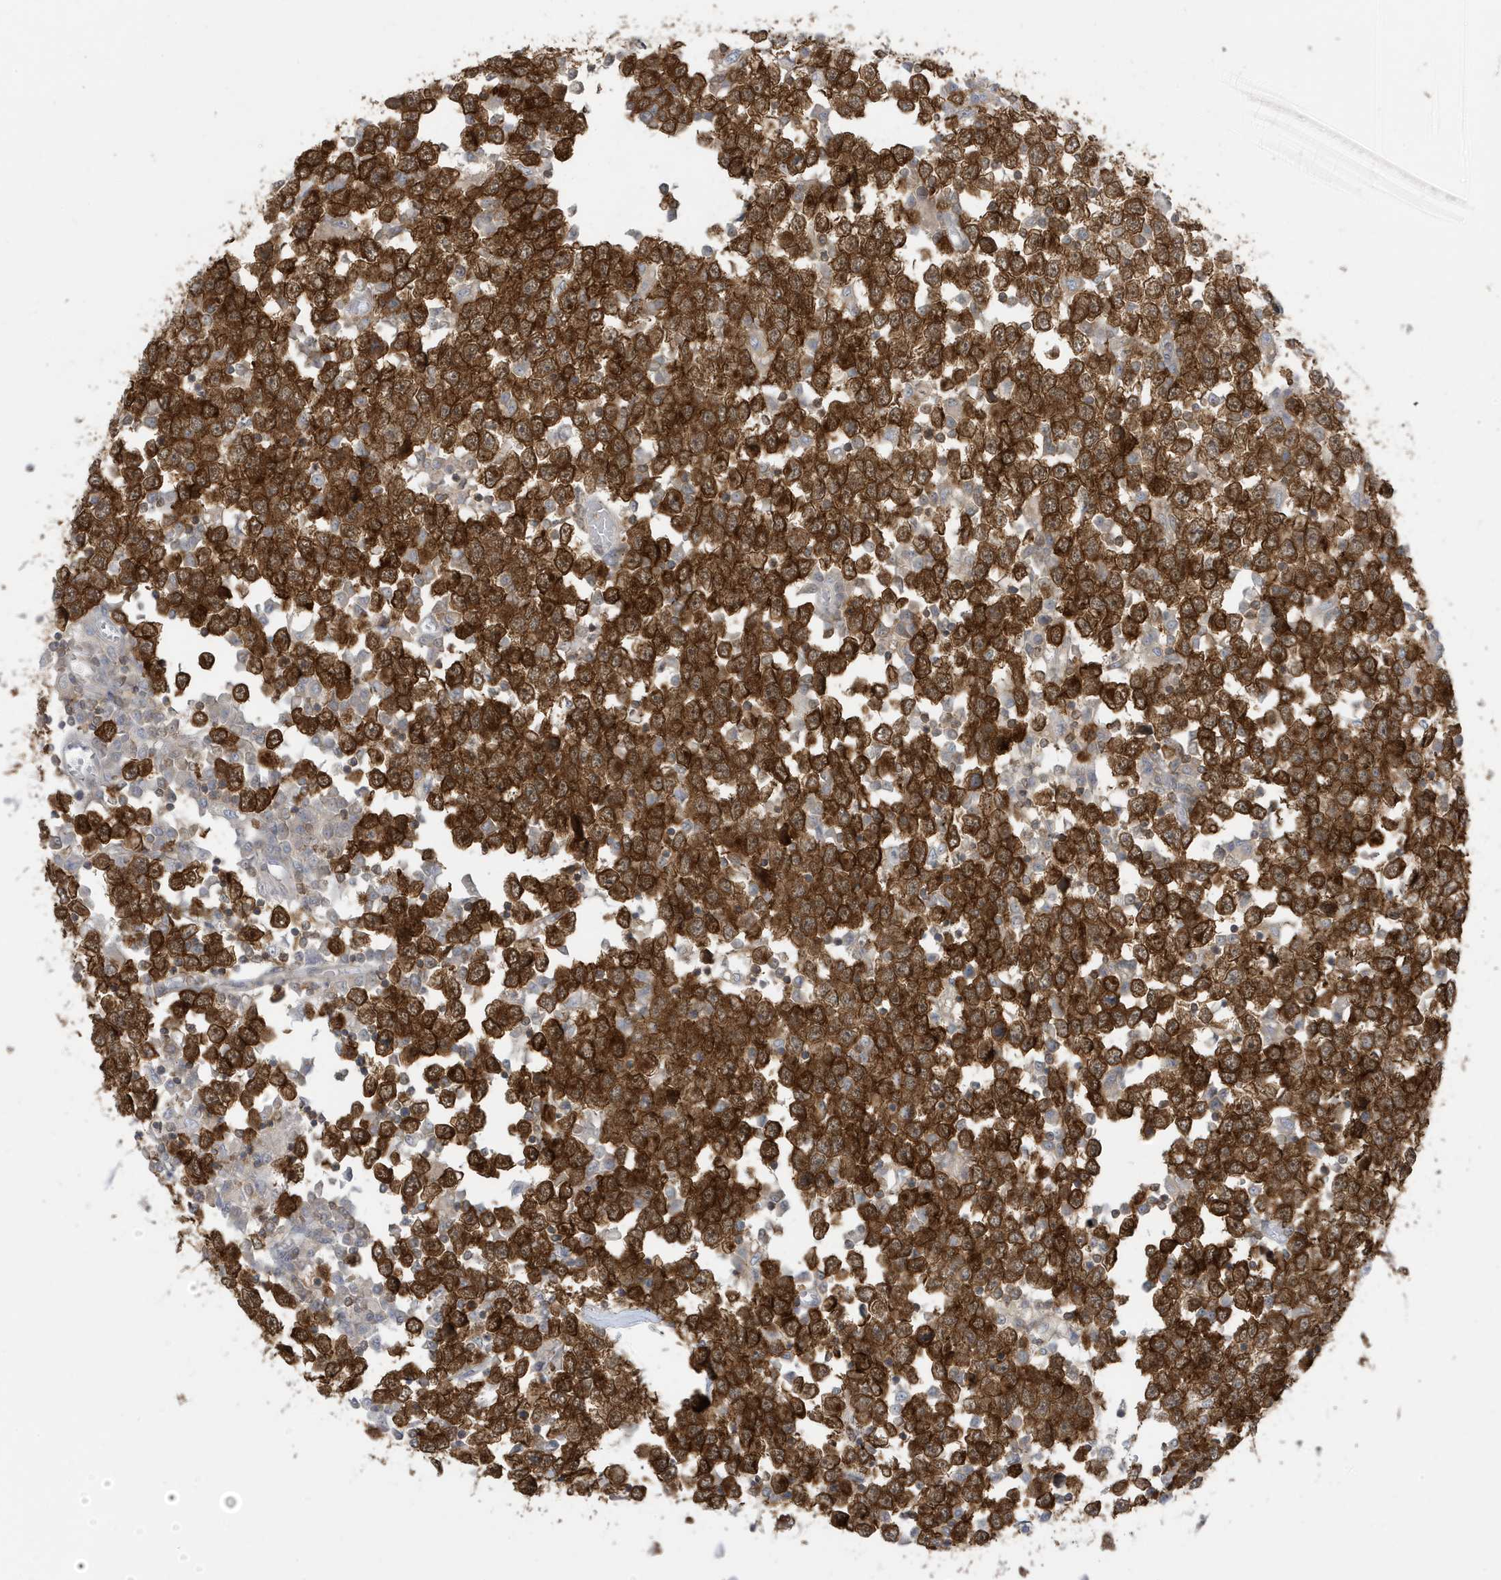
{"staining": {"intensity": "strong", "quantity": ">75%", "location": "cytoplasmic/membranous"}, "tissue": "testis cancer", "cell_type": "Tumor cells", "image_type": "cancer", "snomed": [{"axis": "morphology", "description": "Seminoma, NOS"}, {"axis": "topography", "description": "Testis"}], "caption": "Tumor cells exhibit high levels of strong cytoplasmic/membranous expression in approximately >75% of cells in human testis cancer. The staining was performed using DAB to visualize the protein expression in brown, while the nuclei were stained in blue with hematoxylin (Magnification: 20x).", "gene": "OGA", "patient": {"sex": "male", "age": 65}}